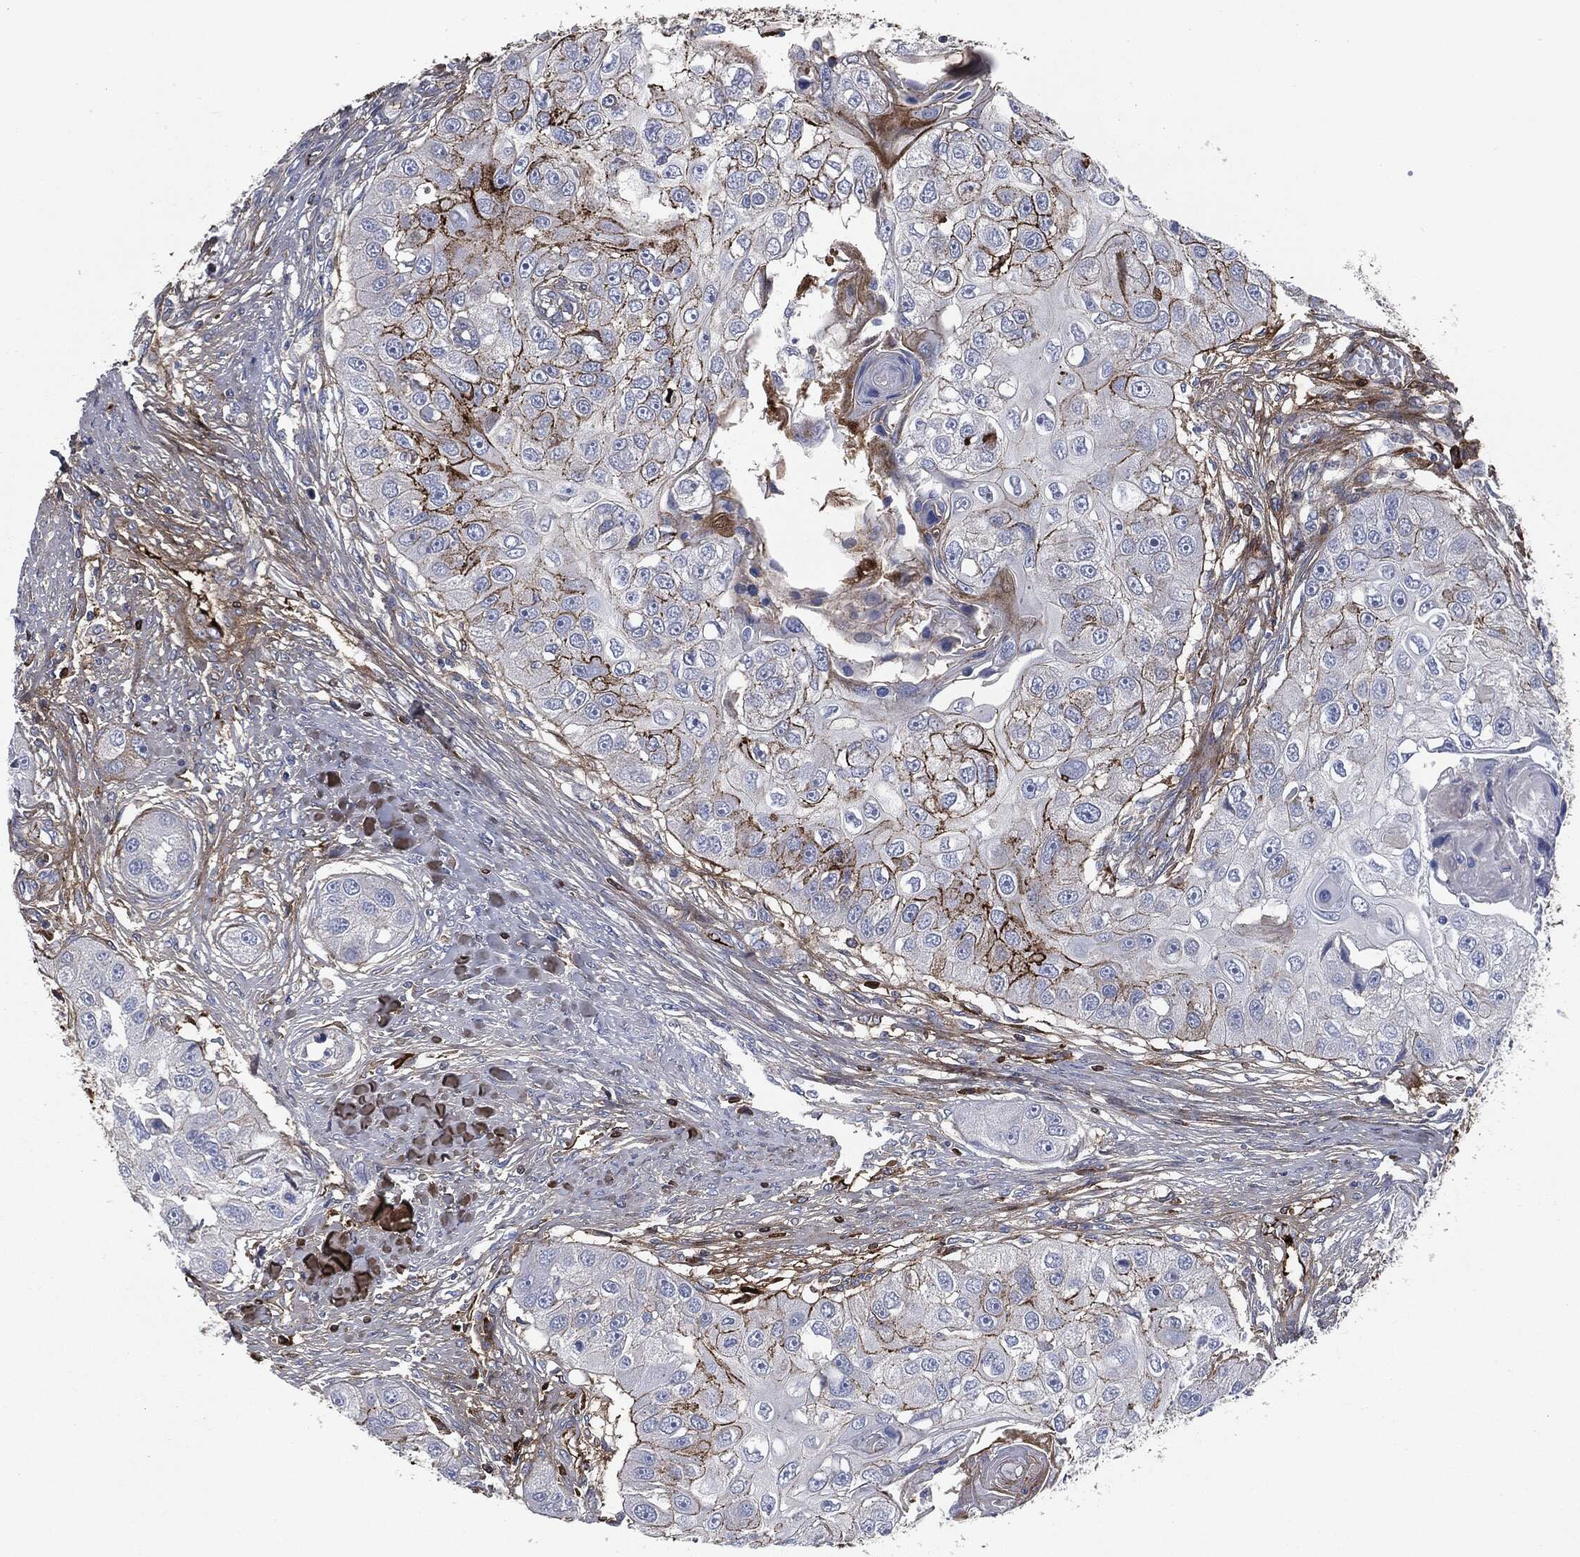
{"staining": {"intensity": "strong", "quantity": "25%-75%", "location": "cytoplasmic/membranous"}, "tissue": "head and neck cancer", "cell_type": "Tumor cells", "image_type": "cancer", "snomed": [{"axis": "morphology", "description": "Normal tissue, NOS"}, {"axis": "morphology", "description": "Squamous cell carcinoma, NOS"}, {"axis": "topography", "description": "Skeletal muscle"}, {"axis": "topography", "description": "Head-Neck"}], "caption": "This is a histology image of immunohistochemistry staining of squamous cell carcinoma (head and neck), which shows strong positivity in the cytoplasmic/membranous of tumor cells.", "gene": "APOB", "patient": {"sex": "male", "age": 51}}